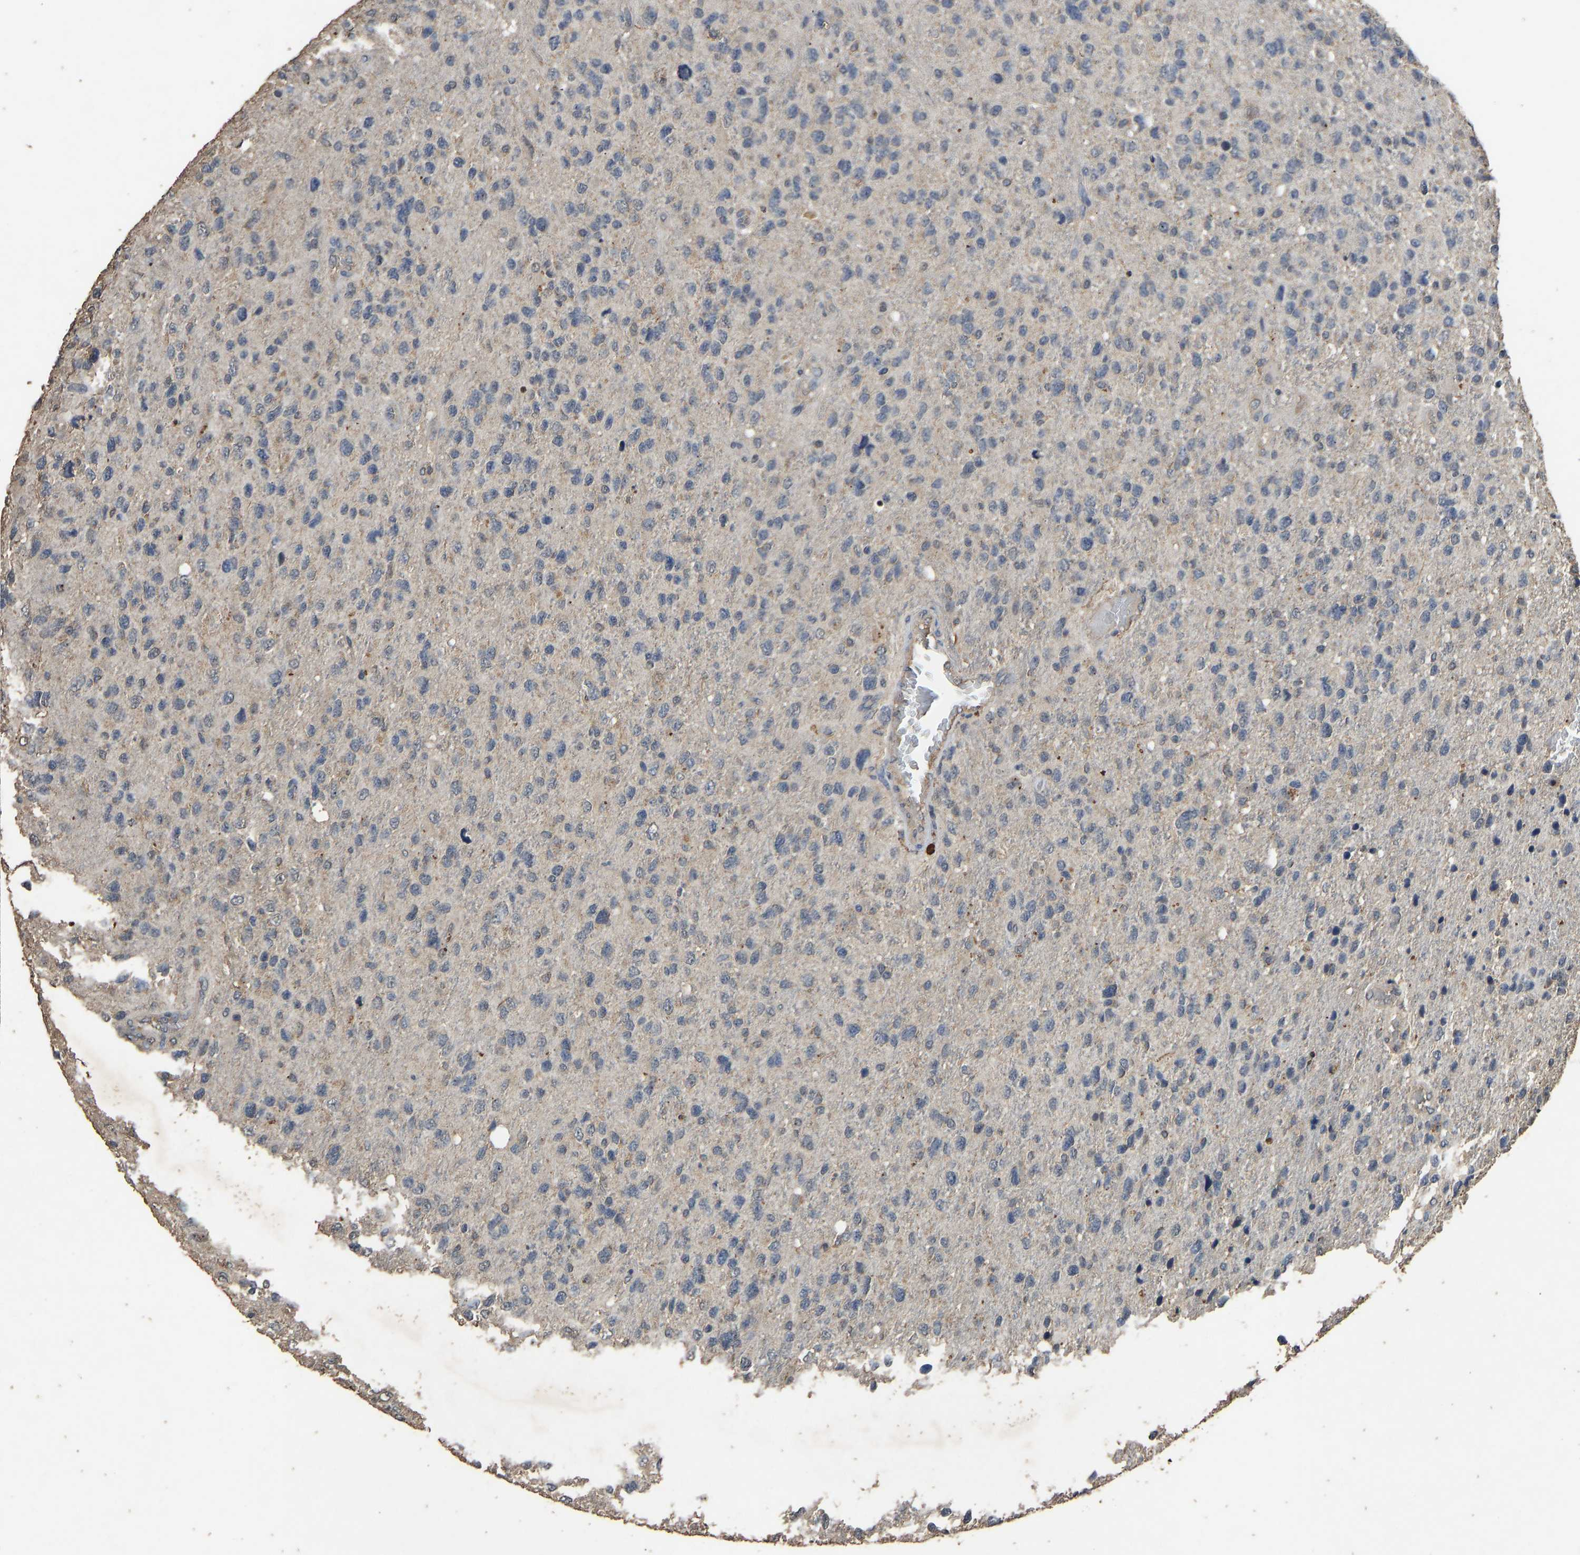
{"staining": {"intensity": "moderate", "quantity": "25%-75%", "location": "cytoplasmic/membranous"}, "tissue": "glioma", "cell_type": "Tumor cells", "image_type": "cancer", "snomed": [{"axis": "morphology", "description": "Glioma, malignant, High grade"}, {"axis": "topography", "description": "Brain"}], "caption": "Moderate cytoplasmic/membranous positivity is present in approximately 25%-75% of tumor cells in glioma. The staining was performed using DAB, with brown indicating positive protein expression. Nuclei are stained blue with hematoxylin.", "gene": "CIDEC", "patient": {"sex": "female", "age": 58}}